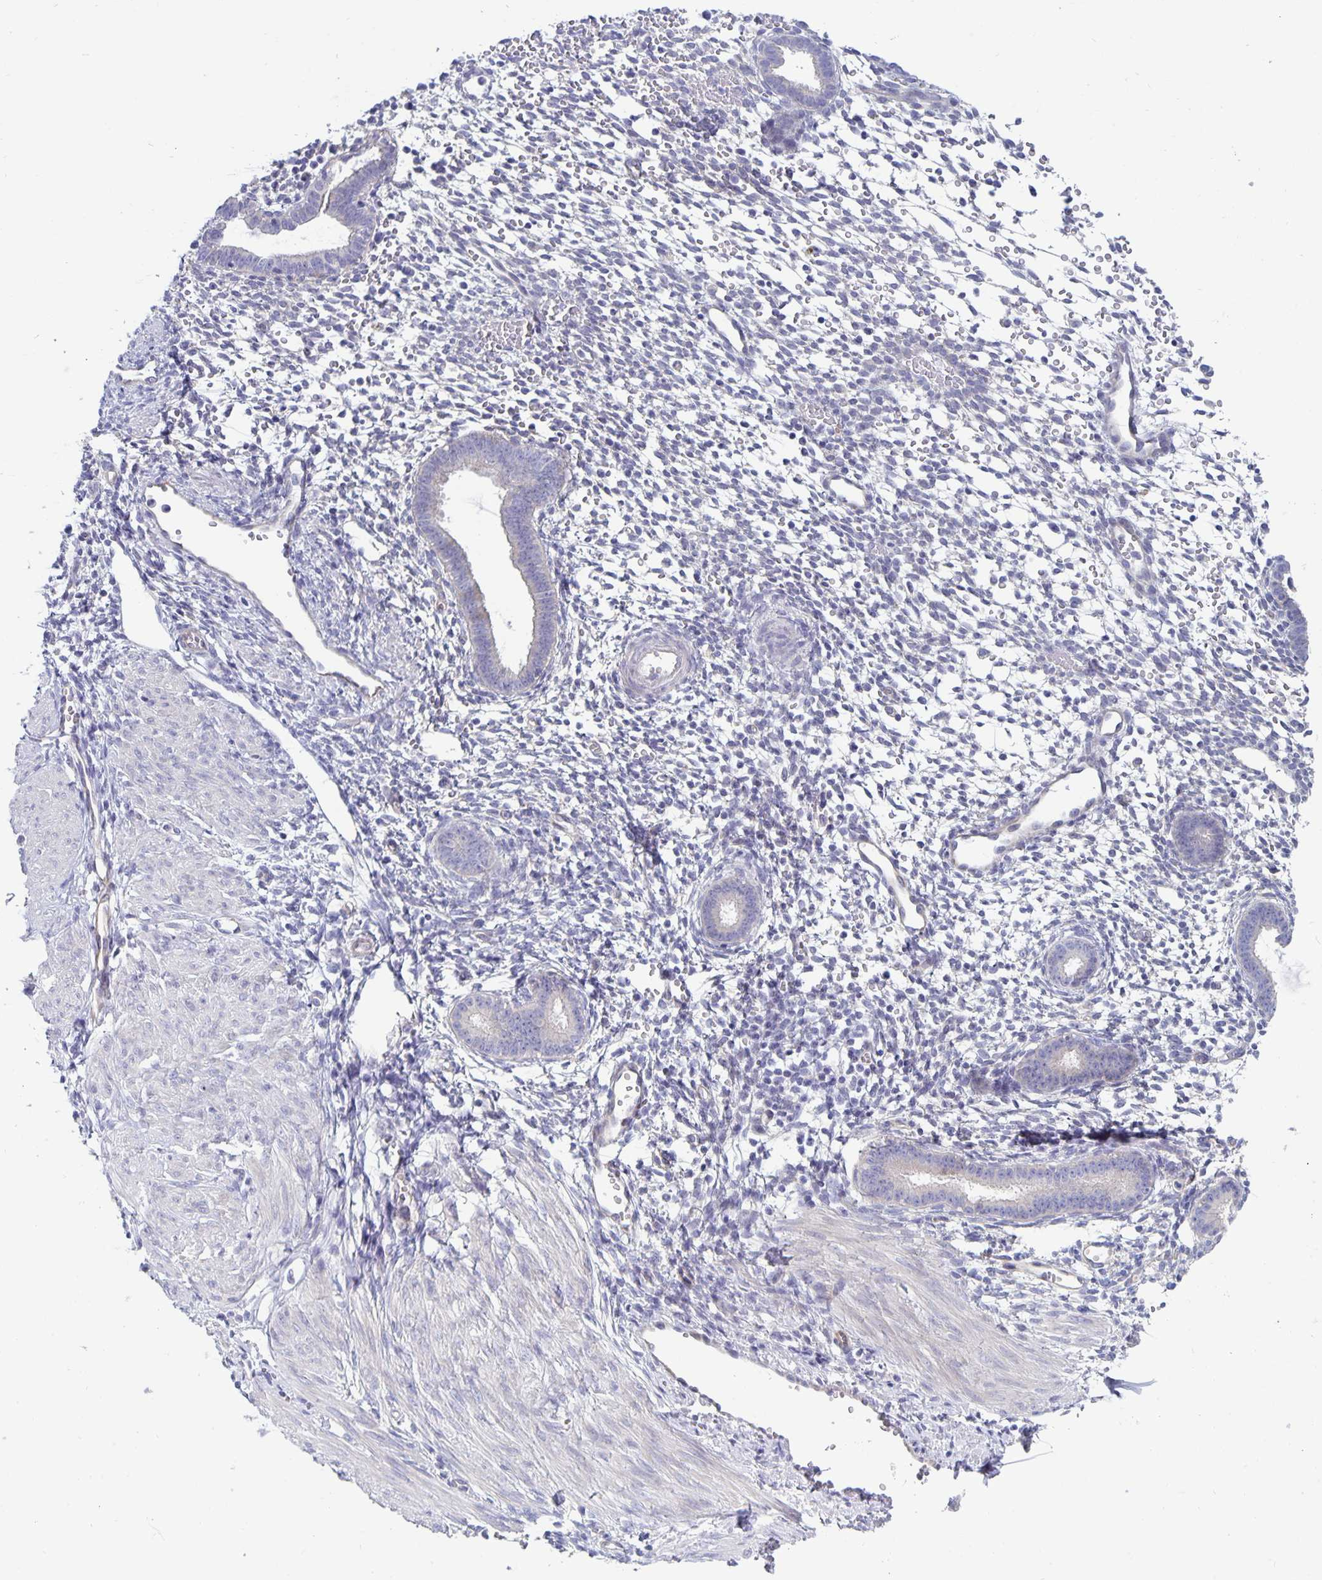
{"staining": {"intensity": "negative", "quantity": "none", "location": "none"}, "tissue": "endometrium", "cell_type": "Cells in endometrial stroma", "image_type": "normal", "snomed": [{"axis": "morphology", "description": "Normal tissue, NOS"}, {"axis": "topography", "description": "Endometrium"}], "caption": "Immunohistochemistry (IHC) micrograph of unremarkable endometrium stained for a protein (brown), which reveals no expression in cells in endometrial stroma.", "gene": "PLCB3", "patient": {"sex": "female", "age": 36}}